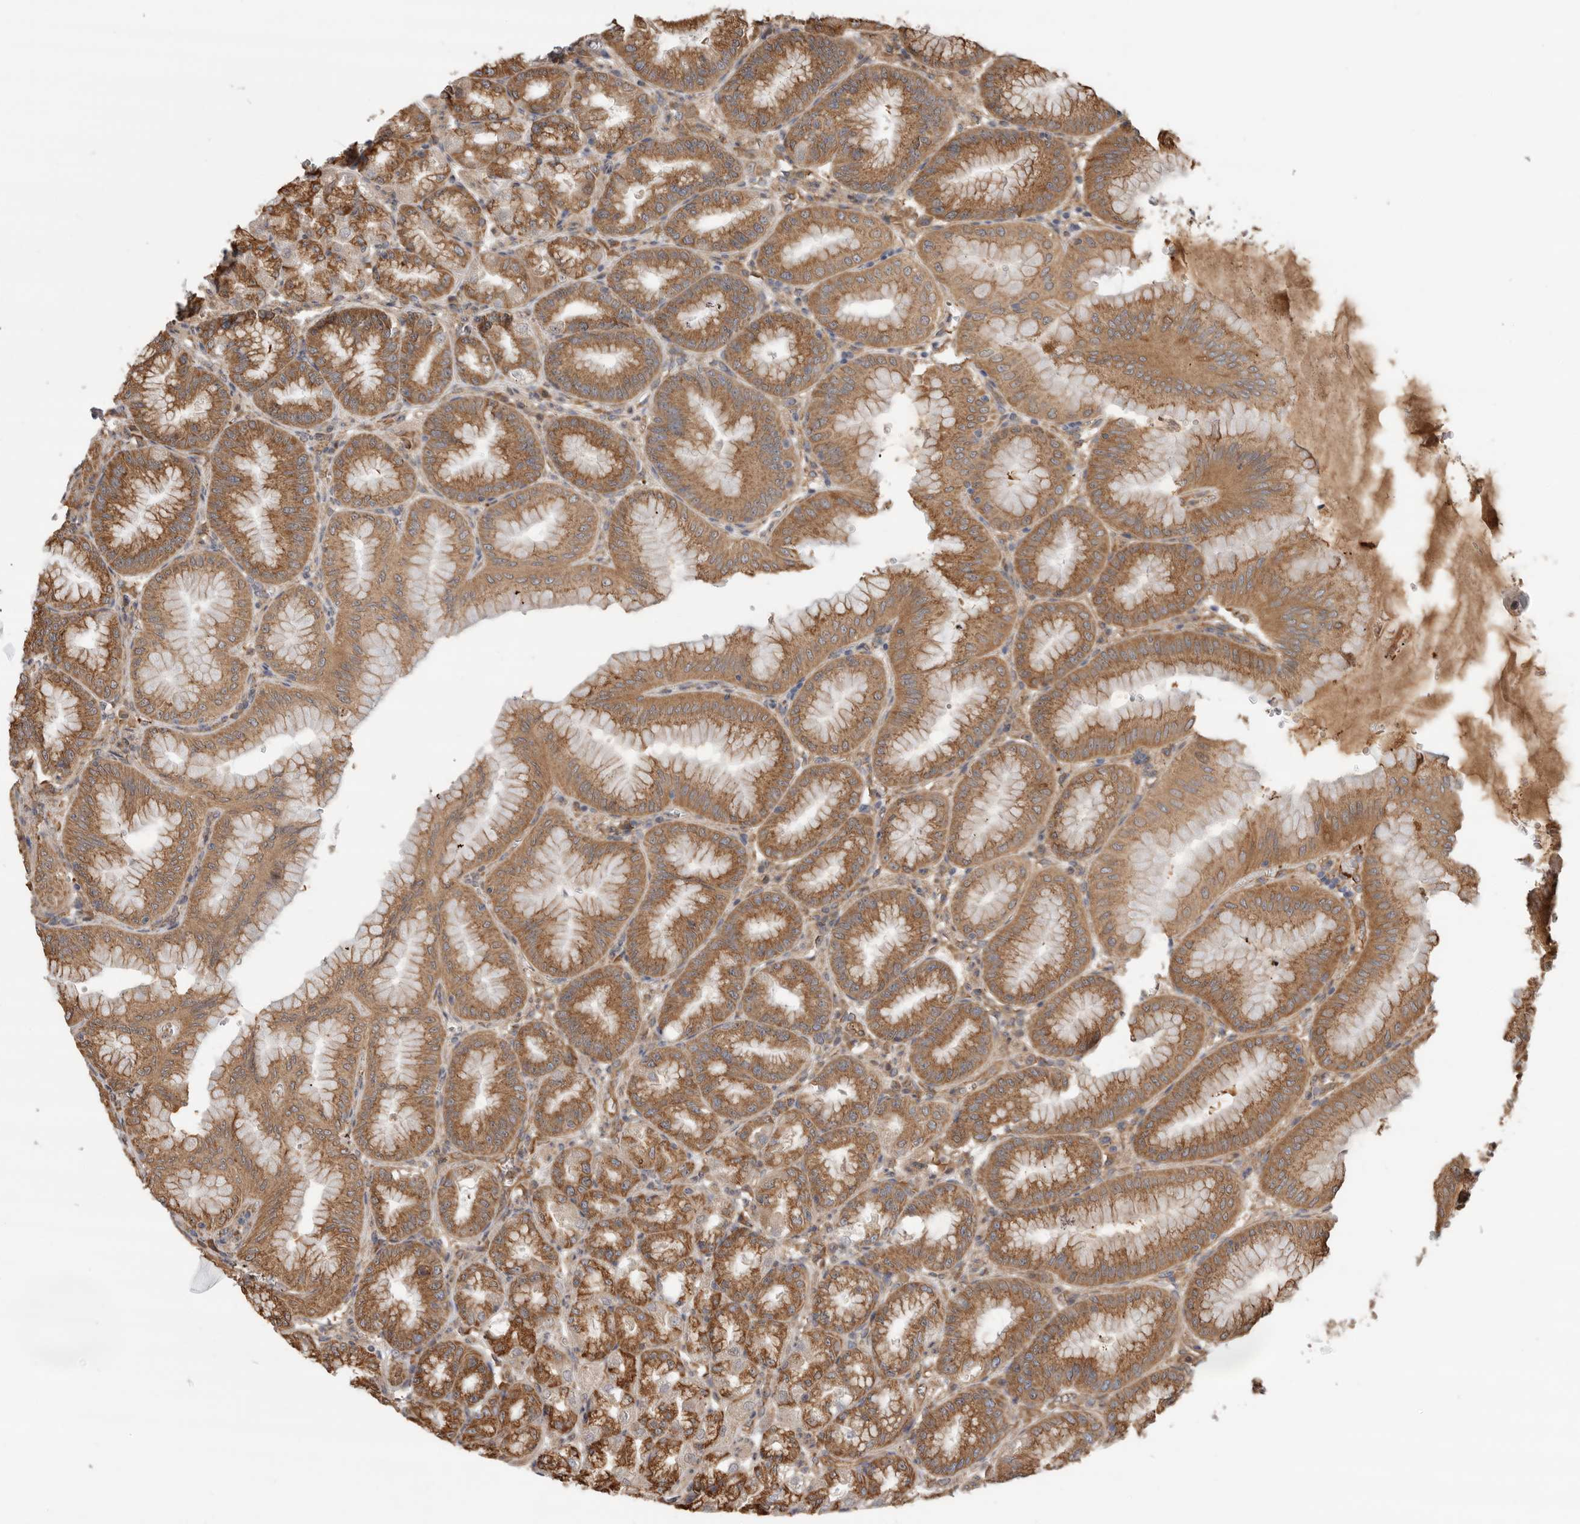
{"staining": {"intensity": "moderate", "quantity": ">75%", "location": "cytoplasmic/membranous"}, "tissue": "stomach", "cell_type": "Glandular cells", "image_type": "normal", "snomed": [{"axis": "morphology", "description": "Normal tissue, NOS"}, {"axis": "topography", "description": "Stomach, lower"}], "caption": "Stomach stained with DAB (3,3'-diaminobenzidine) immunohistochemistry (IHC) demonstrates medium levels of moderate cytoplasmic/membranous expression in about >75% of glandular cells. The protein is stained brown, and the nuclei are stained in blue (DAB (3,3'-diaminobenzidine) IHC with brightfield microscopy, high magnification).", "gene": "CDC42BPB", "patient": {"sex": "male", "age": 71}}